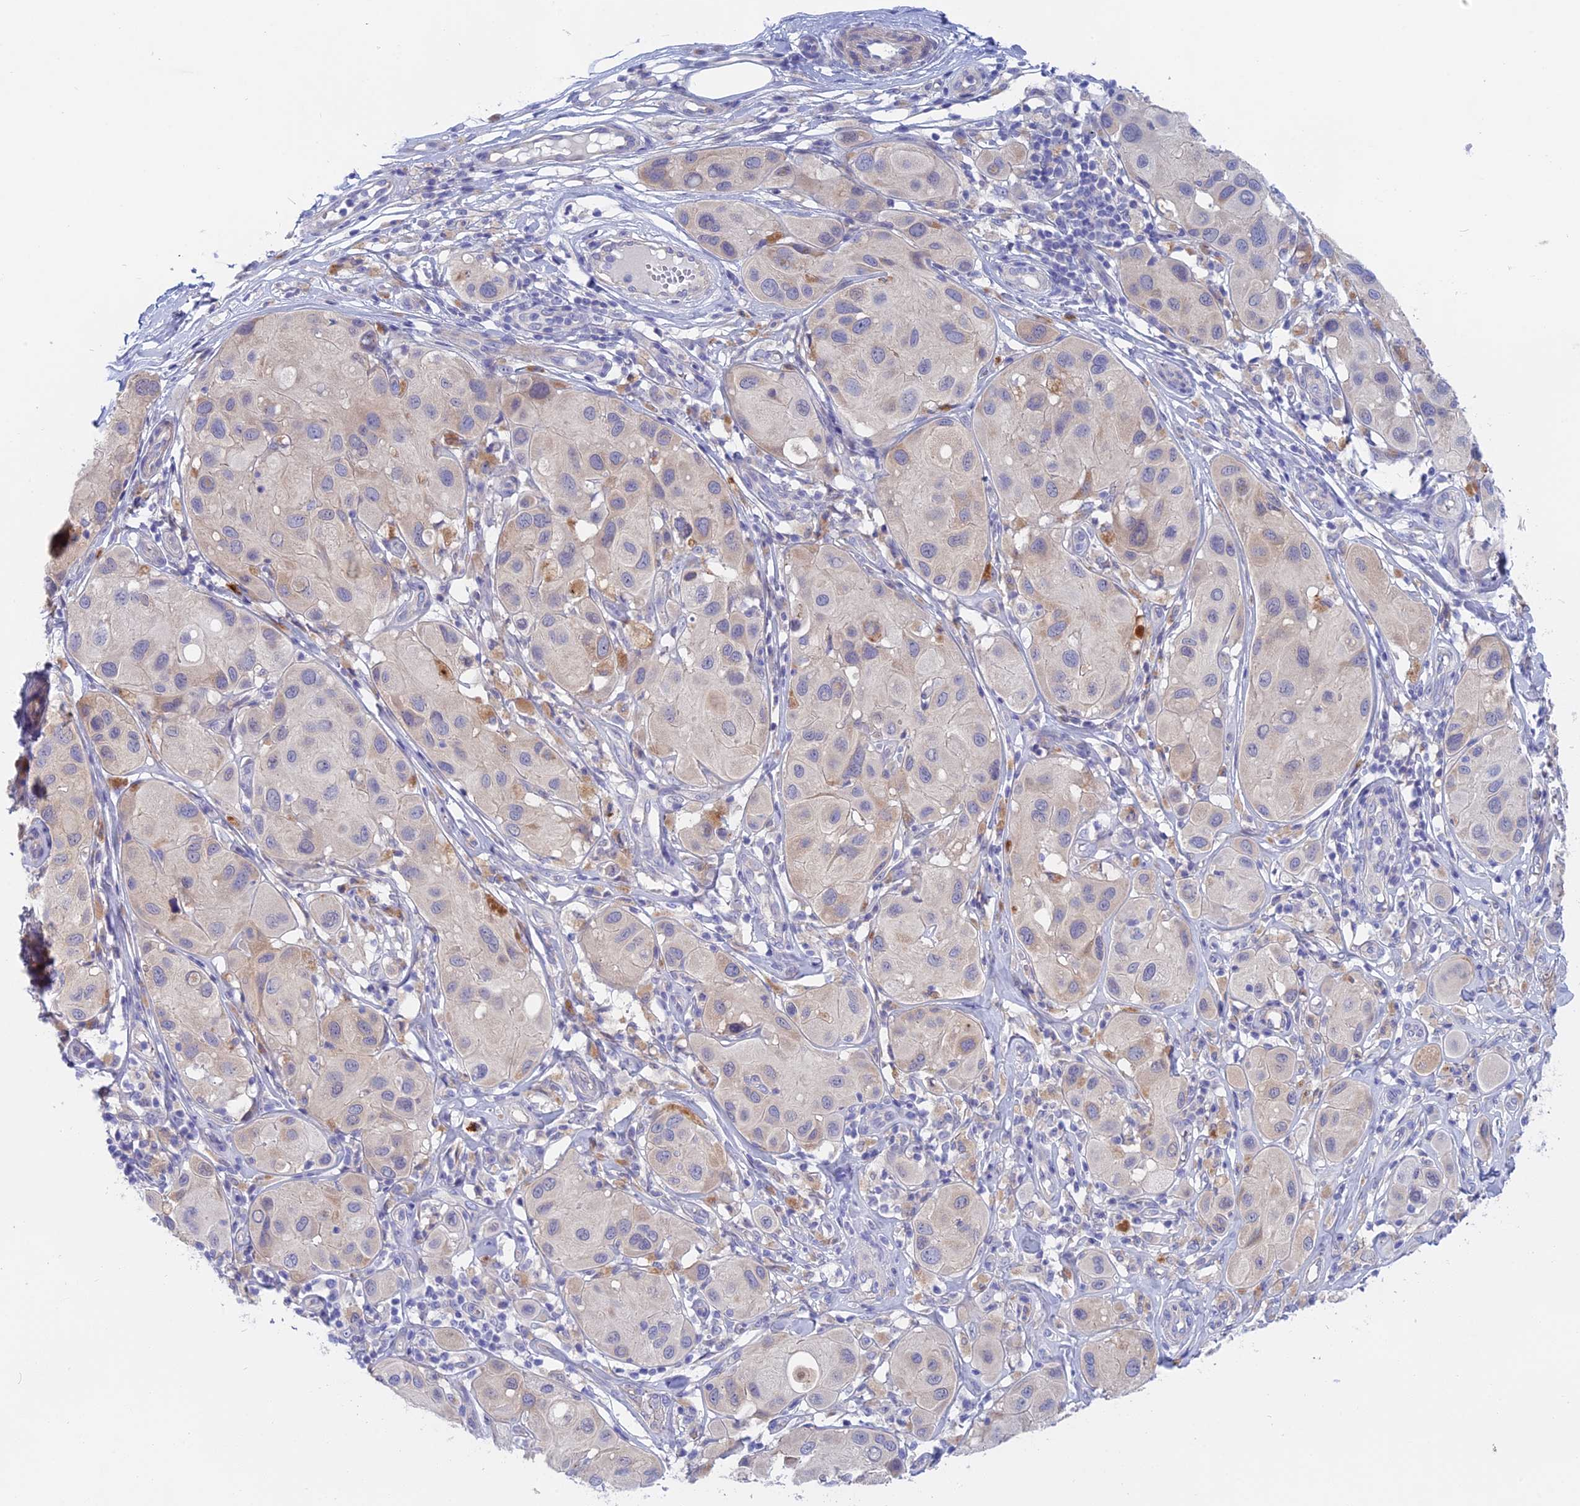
{"staining": {"intensity": "negative", "quantity": "none", "location": "none"}, "tissue": "melanoma", "cell_type": "Tumor cells", "image_type": "cancer", "snomed": [{"axis": "morphology", "description": "Malignant melanoma, Metastatic site"}, {"axis": "topography", "description": "Skin"}], "caption": "IHC micrograph of neoplastic tissue: melanoma stained with DAB shows no significant protein positivity in tumor cells. The staining was performed using DAB (3,3'-diaminobenzidine) to visualize the protein expression in brown, while the nuclei were stained in blue with hematoxylin (Magnification: 20x).", "gene": "GLB1L", "patient": {"sex": "male", "age": 41}}